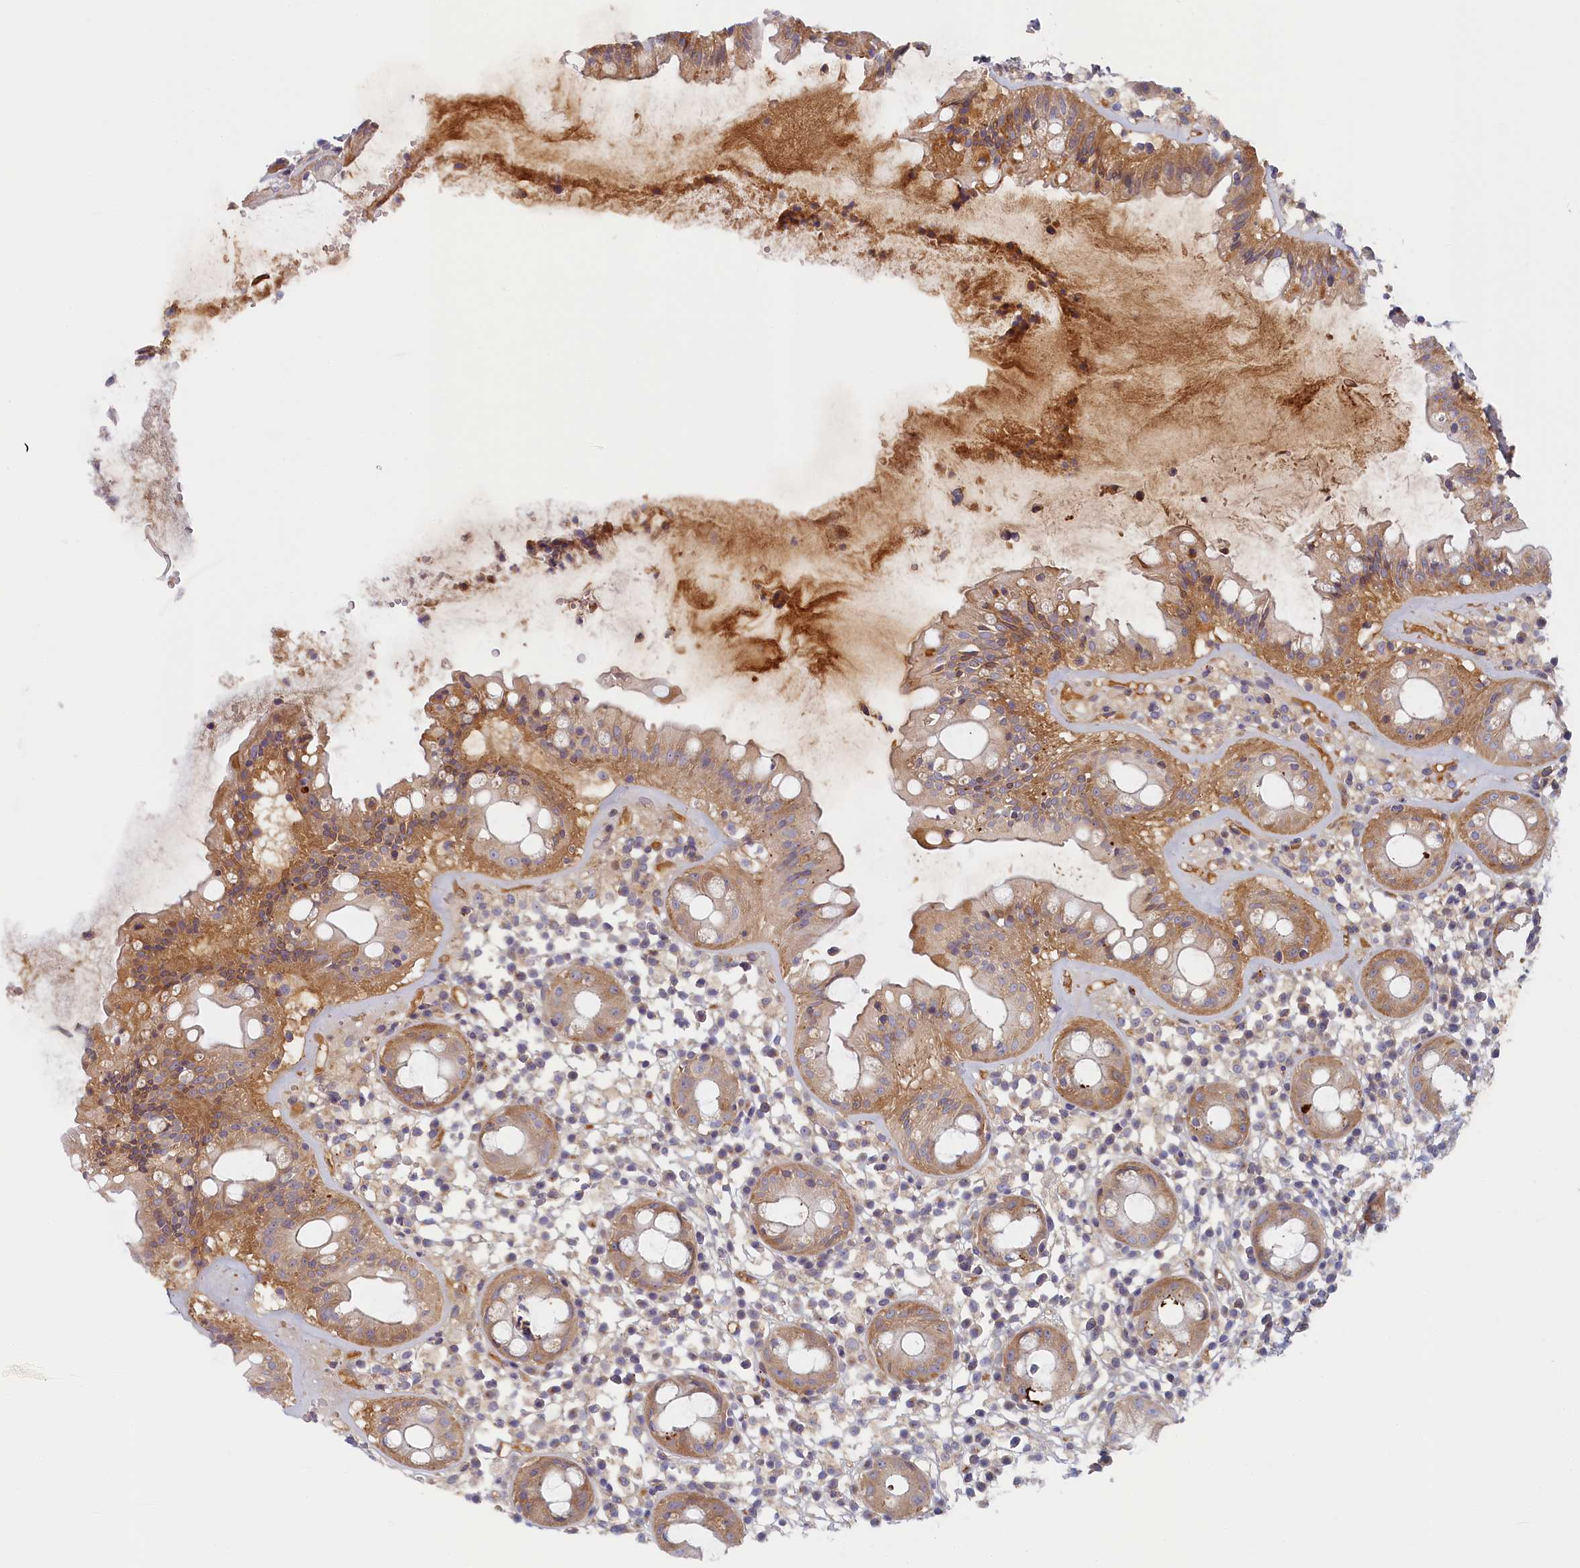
{"staining": {"intensity": "moderate", "quantity": ">75%", "location": "cytoplasmic/membranous"}, "tissue": "rectum", "cell_type": "Glandular cells", "image_type": "normal", "snomed": [{"axis": "morphology", "description": "Normal tissue, NOS"}, {"axis": "topography", "description": "Rectum"}], "caption": "Glandular cells display medium levels of moderate cytoplasmic/membranous staining in about >75% of cells in normal human rectum. The staining was performed using DAB to visualize the protein expression in brown, while the nuclei were stained in blue with hematoxylin (Magnification: 20x).", "gene": "STX16", "patient": {"sex": "female", "age": 57}}